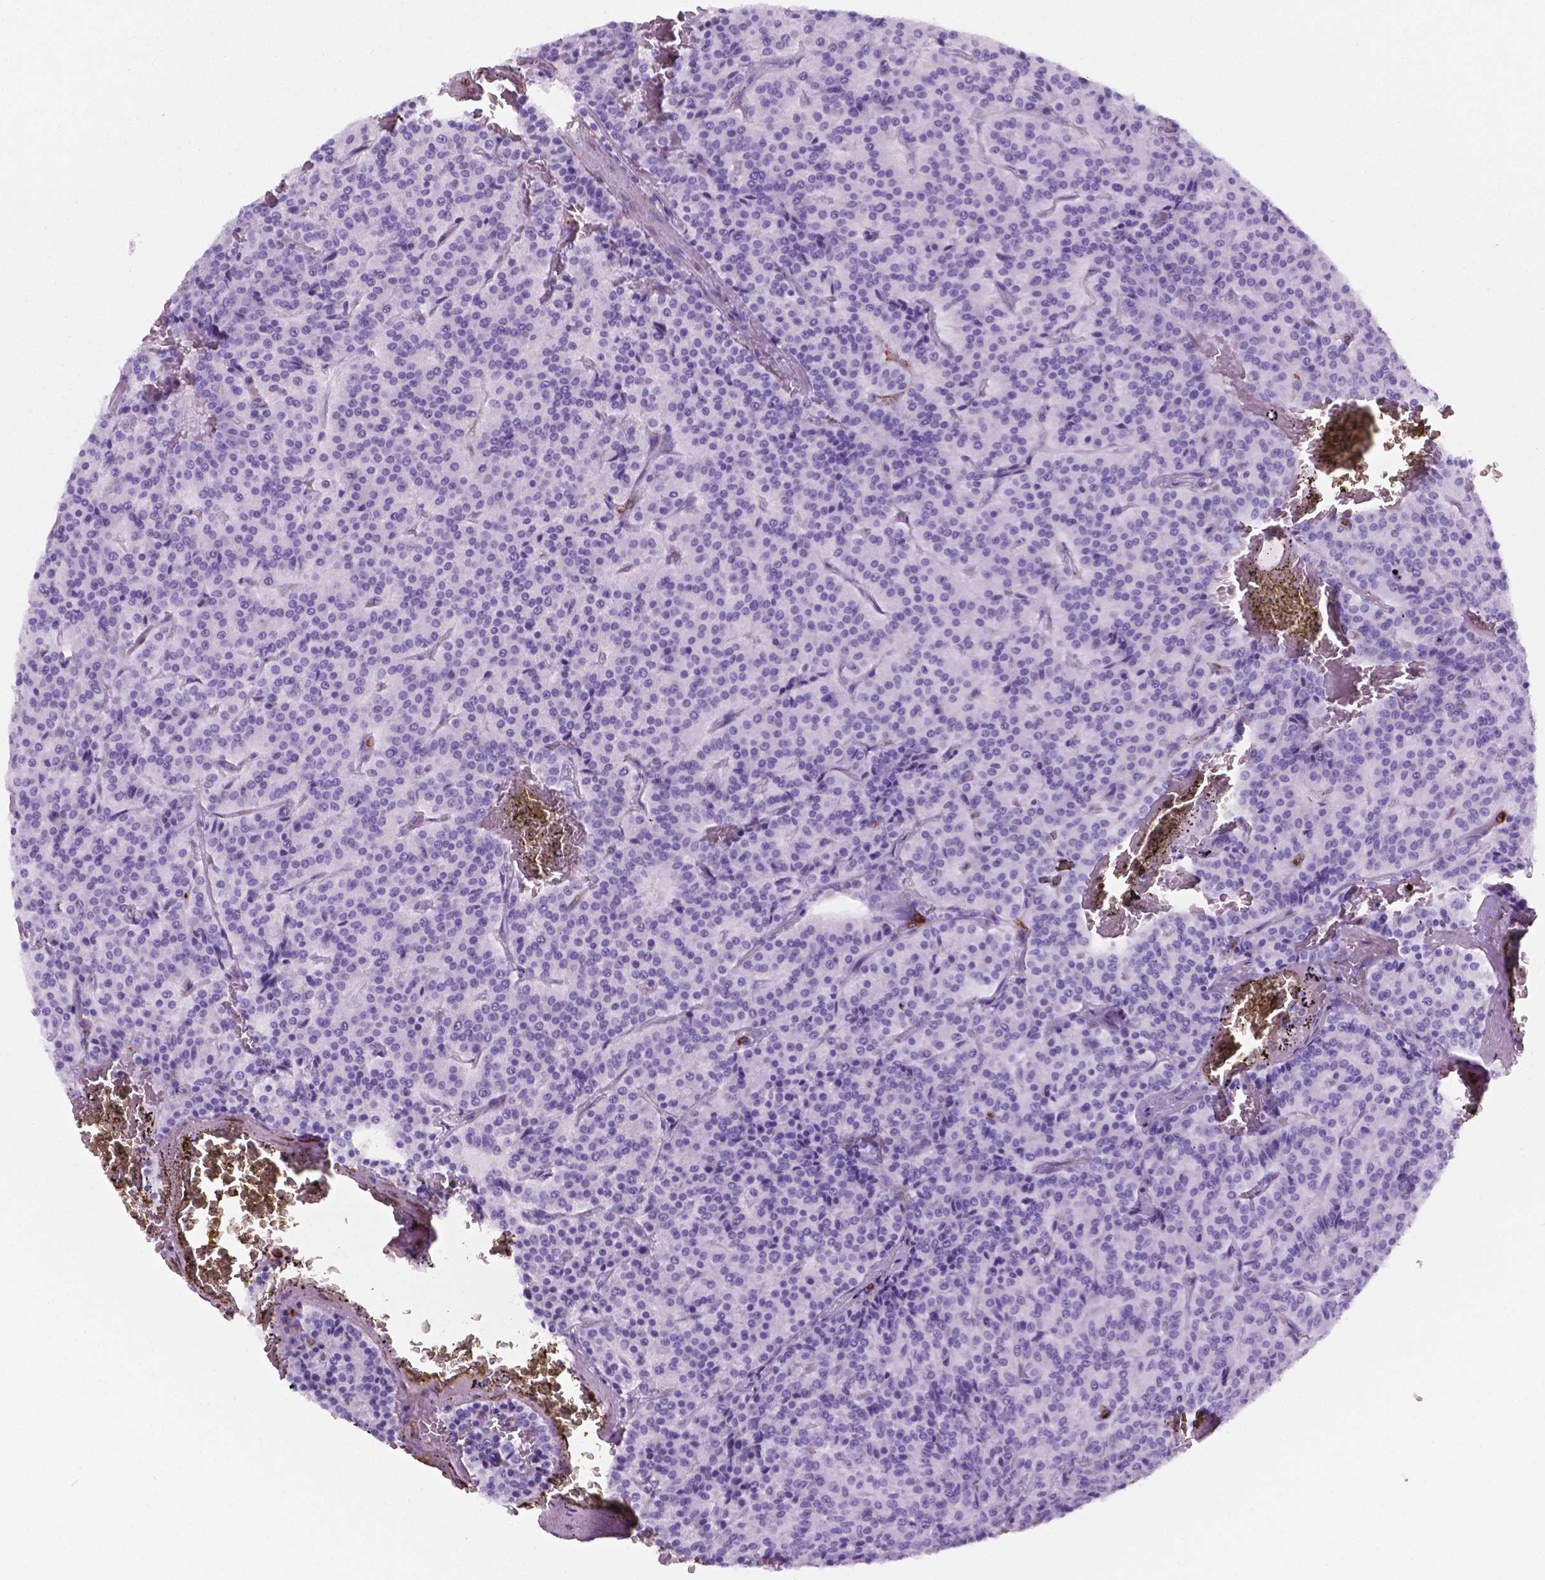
{"staining": {"intensity": "negative", "quantity": "none", "location": "none"}, "tissue": "carcinoid", "cell_type": "Tumor cells", "image_type": "cancer", "snomed": [{"axis": "morphology", "description": "Carcinoid, malignant, NOS"}, {"axis": "topography", "description": "Lung"}], "caption": "High magnification brightfield microscopy of malignant carcinoid stained with DAB (brown) and counterstained with hematoxylin (blue): tumor cells show no significant positivity. The staining was performed using DAB (3,3'-diaminobenzidine) to visualize the protein expression in brown, while the nuclei were stained in blue with hematoxylin (Magnification: 20x).", "gene": "MACF1", "patient": {"sex": "male", "age": 70}}